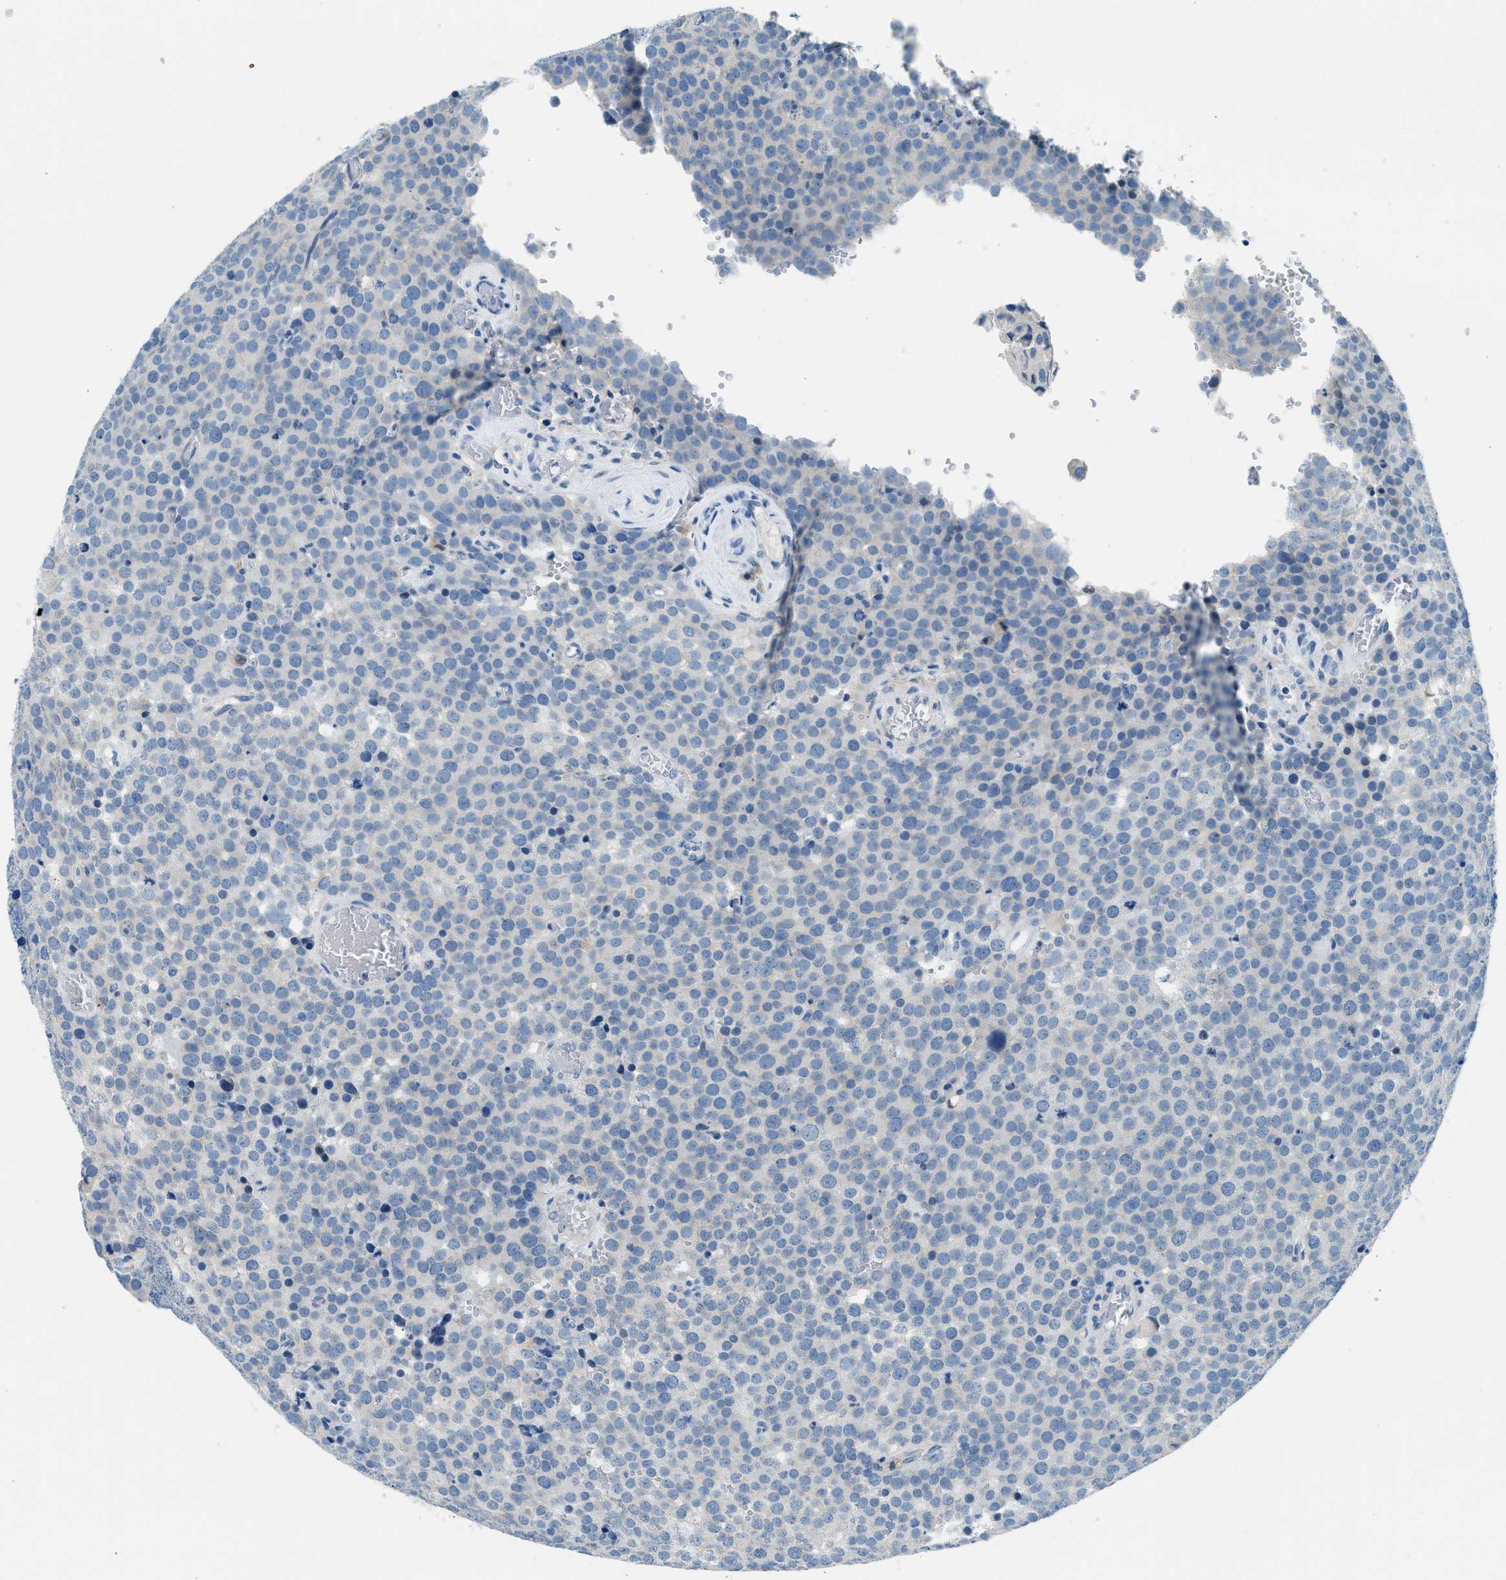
{"staining": {"intensity": "negative", "quantity": "none", "location": "none"}, "tissue": "testis cancer", "cell_type": "Tumor cells", "image_type": "cancer", "snomed": [{"axis": "morphology", "description": "Normal tissue, NOS"}, {"axis": "morphology", "description": "Seminoma, NOS"}, {"axis": "topography", "description": "Testis"}], "caption": "Human testis cancer (seminoma) stained for a protein using immunohistochemistry (IHC) exhibits no expression in tumor cells.", "gene": "CLDN18", "patient": {"sex": "male", "age": 71}}